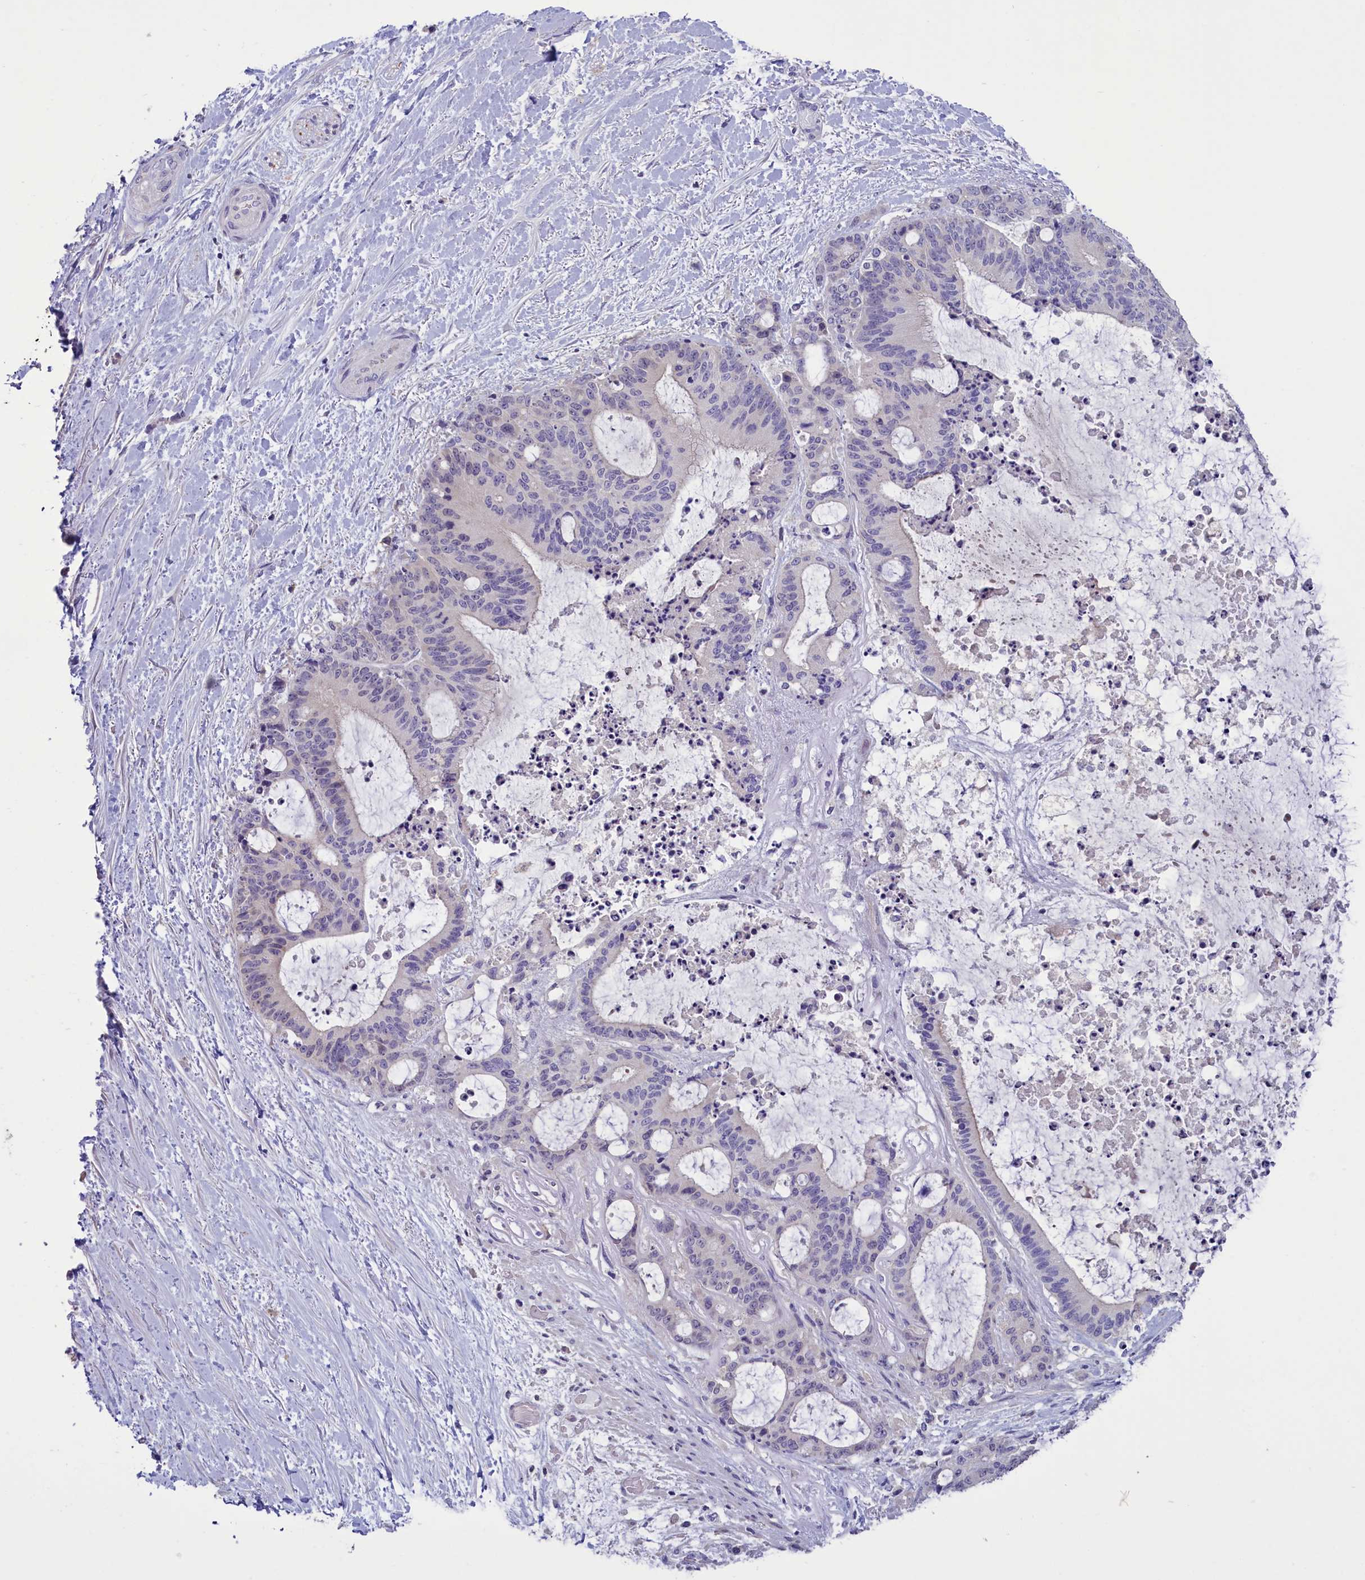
{"staining": {"intensity": "negative", "quantity": "none", "location": "none"}, "tissue": "liver cancer", "cell_type": "Tumor cells", "image_type": "cancer", "snomed": [{"axis": "morphology", "description": "Normal tissue, NOS"}, {"axis": "morphology", "description": "Cholangiocarcinoma"}, {"axis": "topography", "description": "Liver"}, {"axis": "topography", "description": "Peripheral nerve tissue"}], "caption": "Micrograph shows no significant protein staining in tumor cells of liver cancer.", "gene": "ENPP6", "patient": {"sex": "female", "age": 73}}